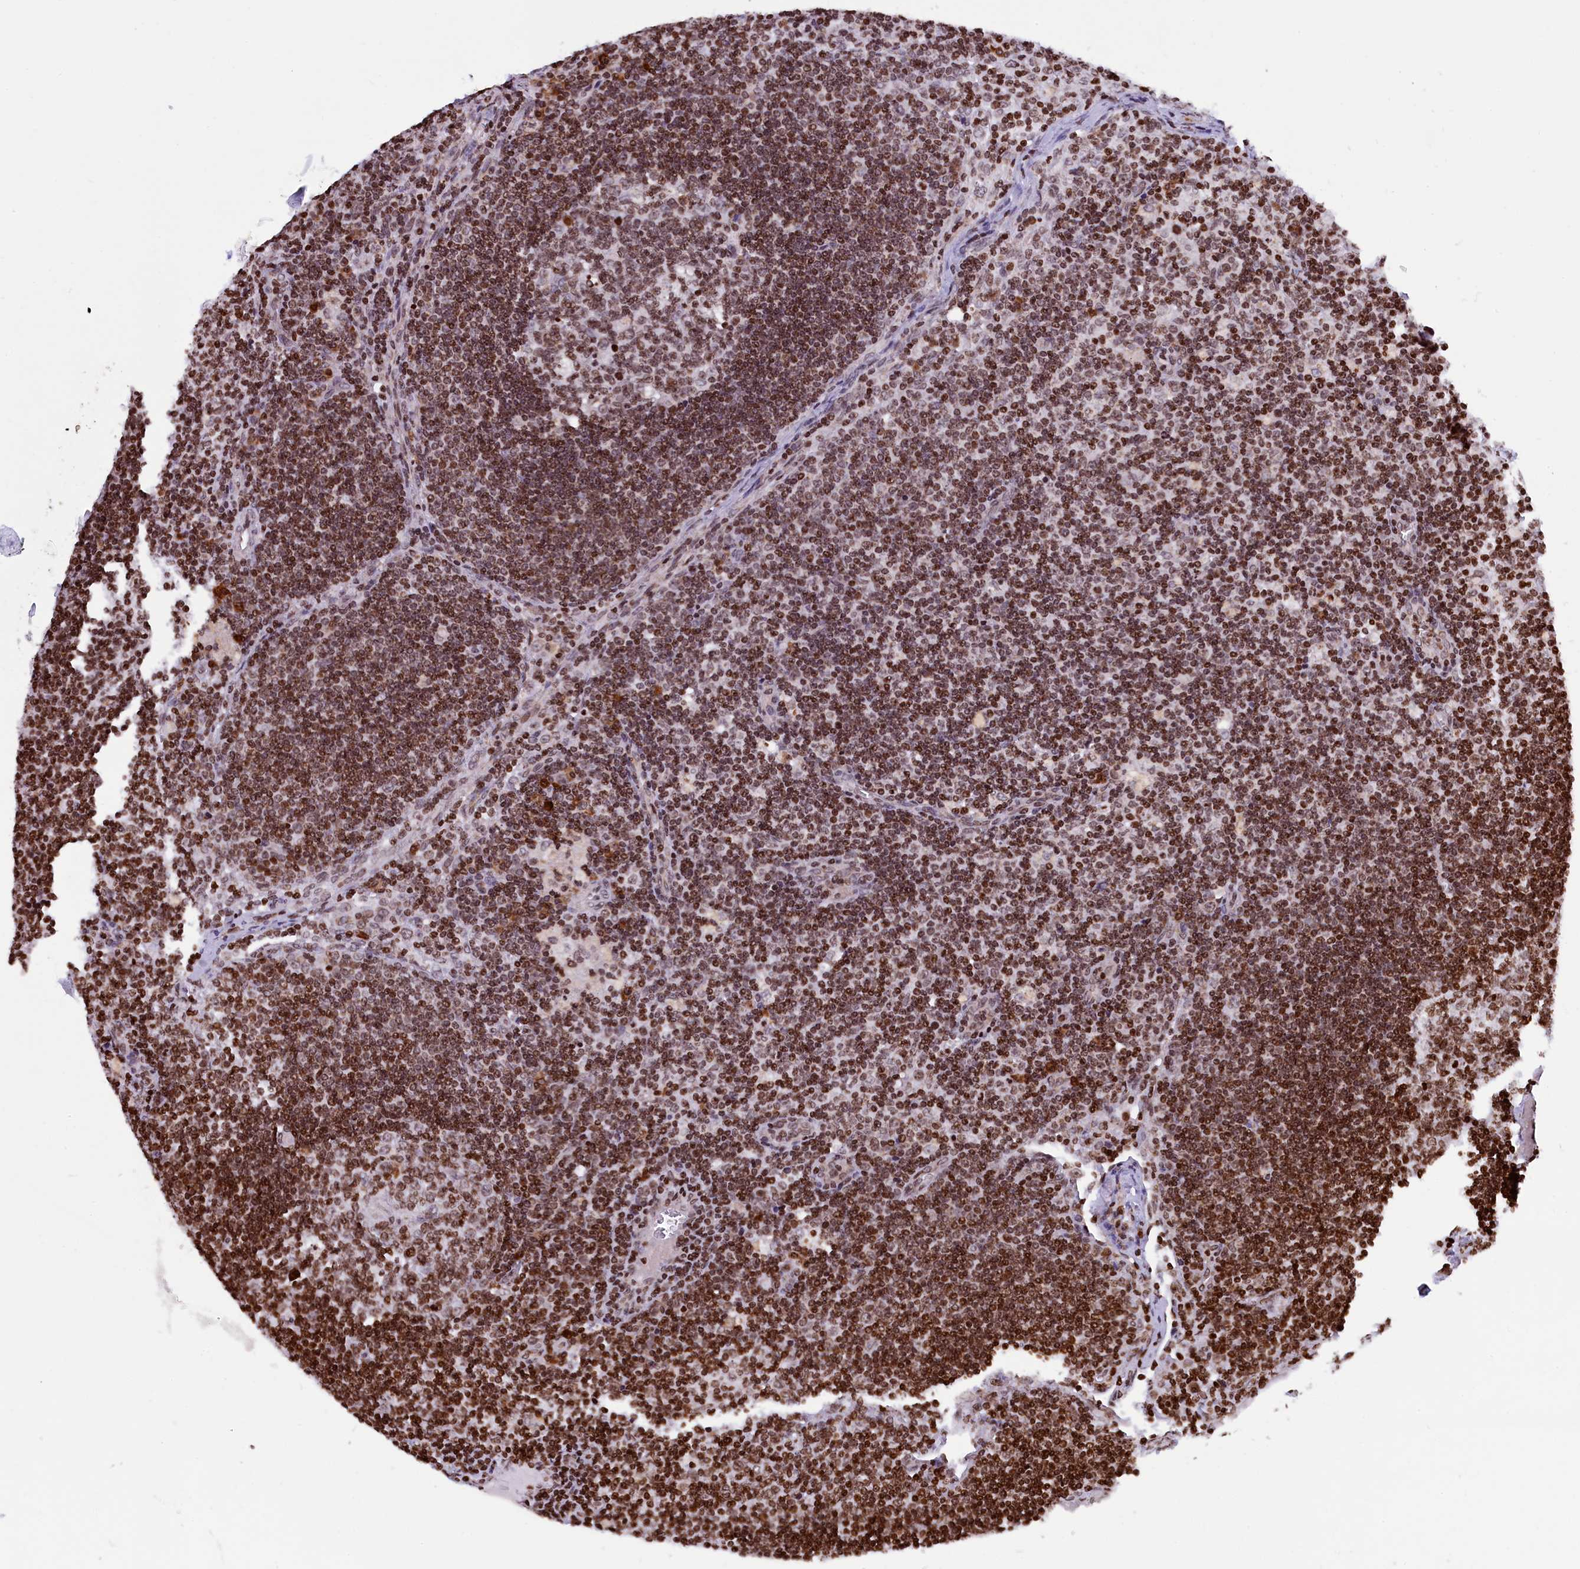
{"staining": {"intensity": "moderate", "quantity": ">75%", "location": "nuclear"}, "tissue": "lymph node", "cell_type": "Germinal center cells", "image_type": "normal", "snomed": [{"axis": "morphology", "description": "Normal tissue, NOS"}, {"axis": "topography", "description": "Lymph node"}], "caption": "An immunohistochemistry micrograph of unremarkable tissue is shown. Protein staining in brown highlights moderate nuclear positivity in lymph node within germinal center cells.", "gene": "TIMM29", "patient": {"sex": "male", "age": 58}}